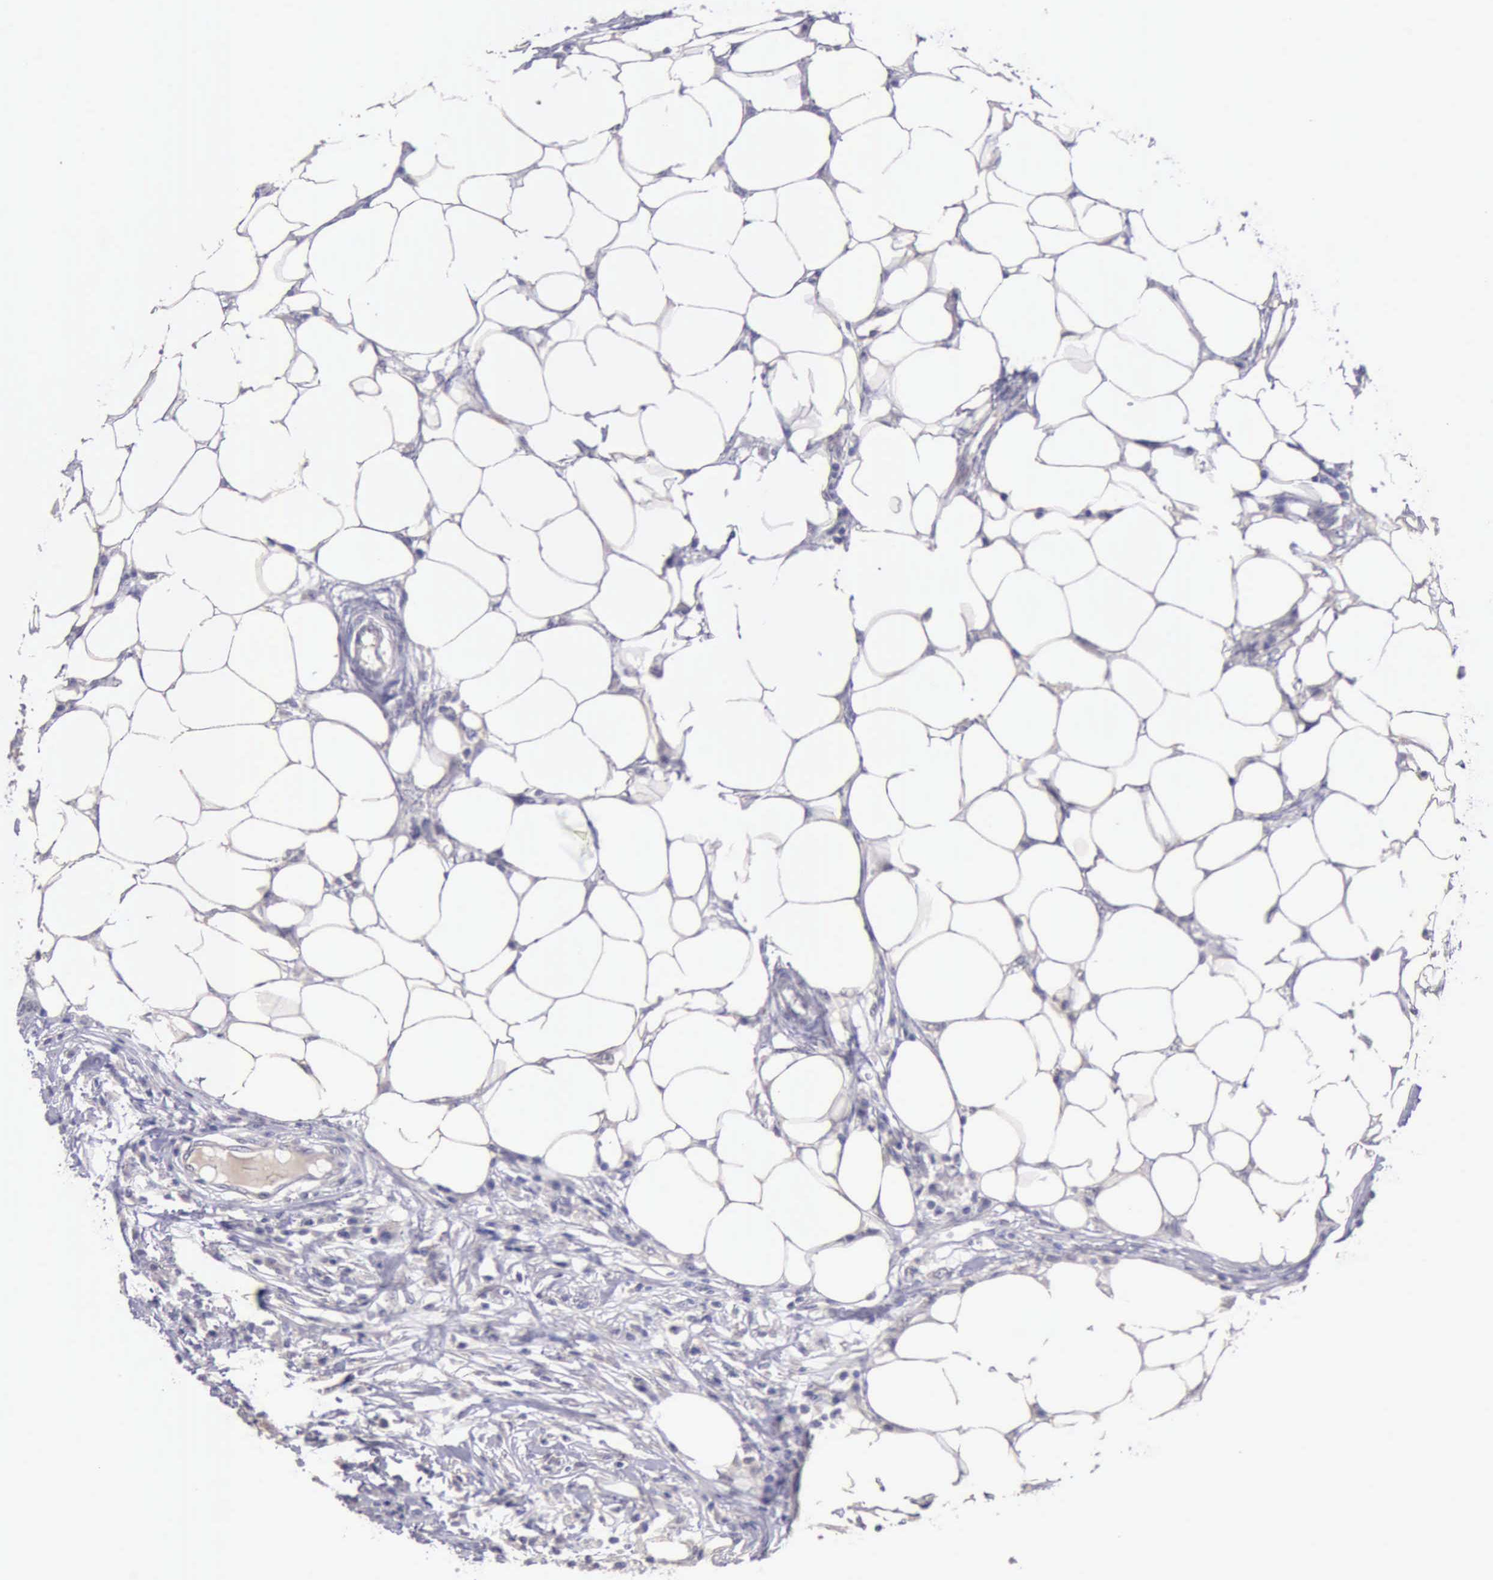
{"staining": {"intensity": "negative", "quantity": "none", "location": "none"}, "tissue": "colorectal cancer", "cell_type": "Tumor cells", "image_type": "cancer", "snomed": [{"axis": "morphology", "description": "Adenocarcinoma, NOS"}, {"axis": "topography", "description": "Colon"}], "caption": "Protein analysis of adenocarcinoma (colorectal) reveals no significant staining in tumor cells.", "gene": "KCND1", "patient": {"sex": "male", "age": 71}}